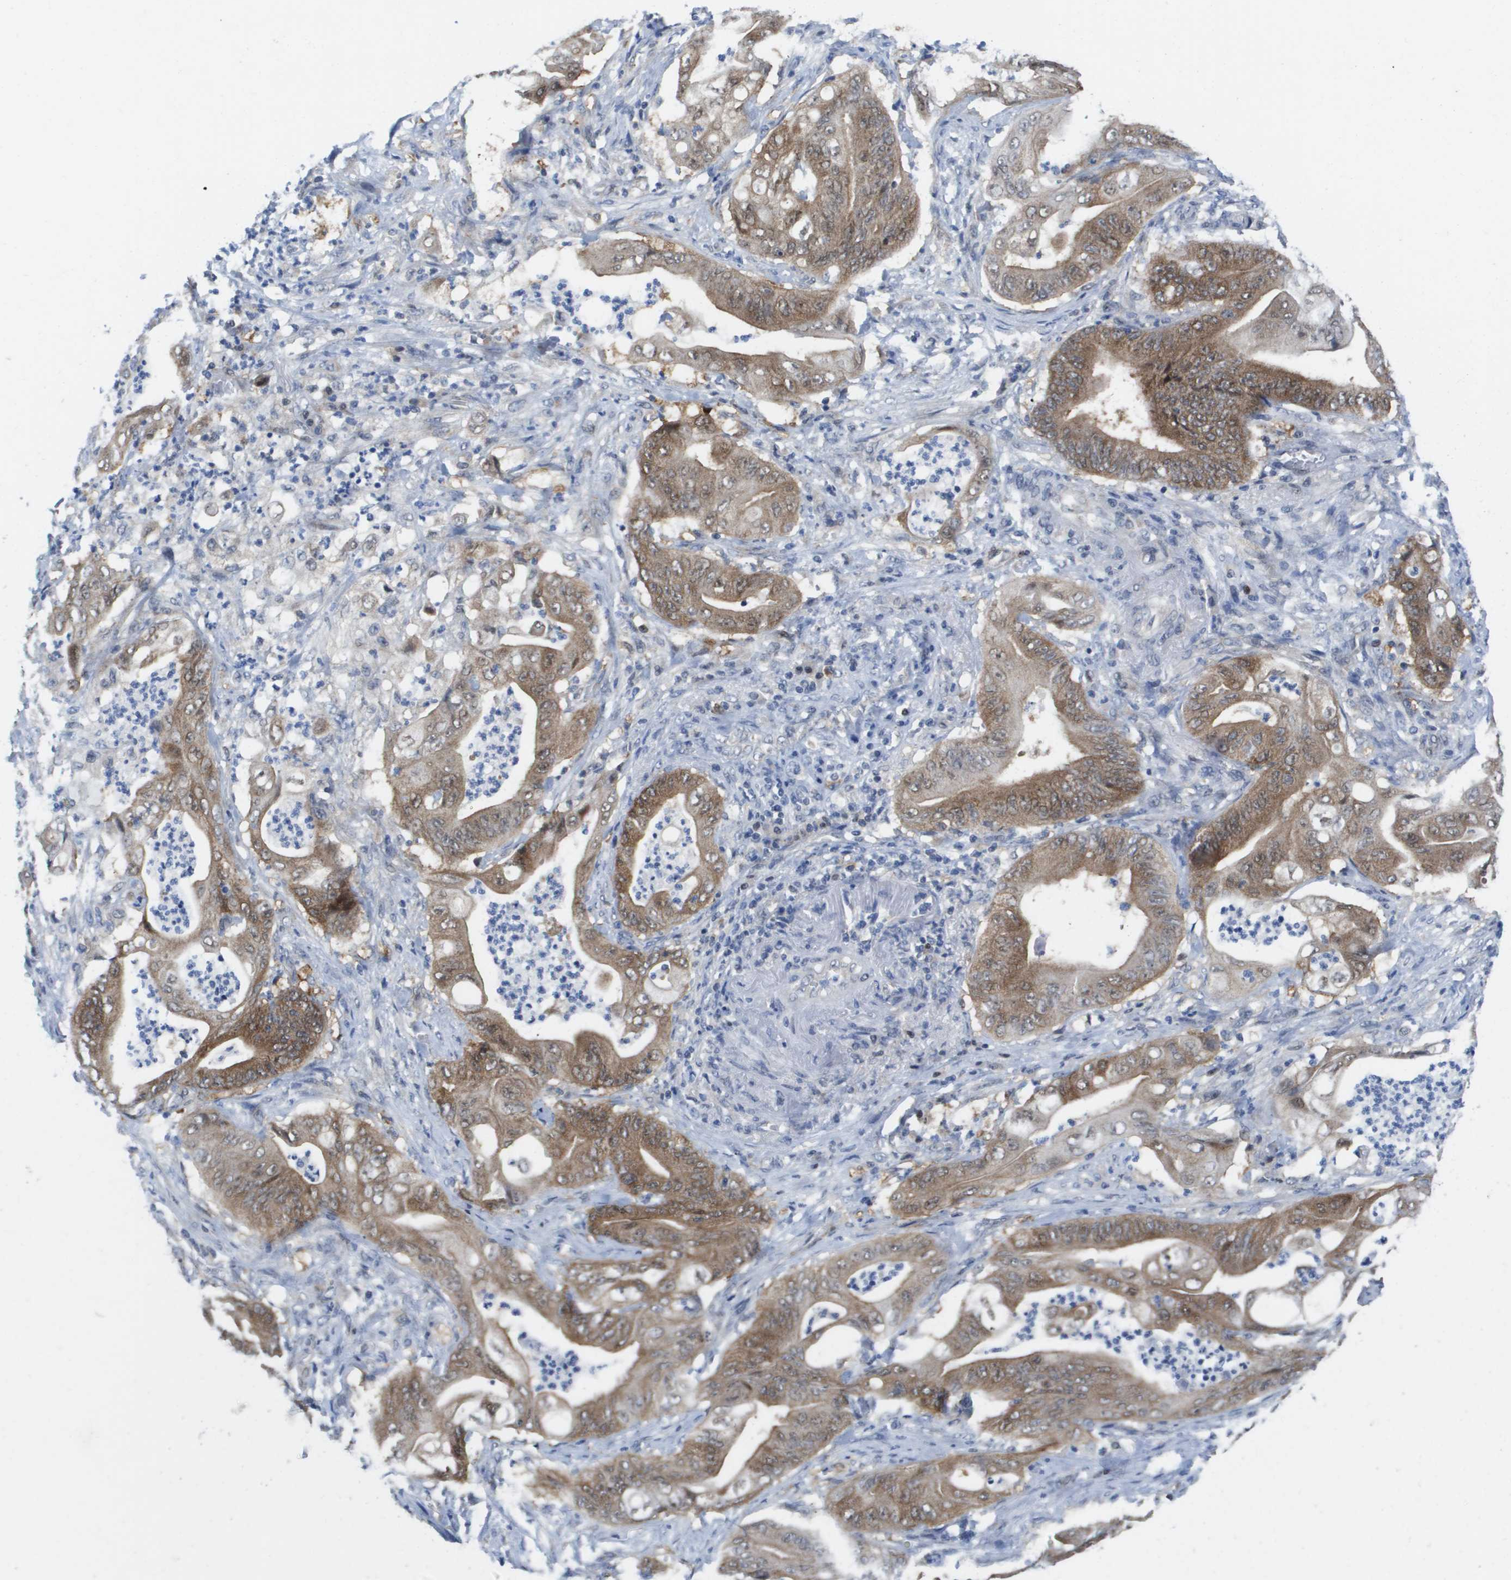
{"staining": {"intensity": "moderate", "quantity": ">75%", "location": "cytoplasmic/membranous"}, "tissue": "stomach cancer", "cell_type": "Tumor cells", "image_type": "cancer", "snomed": [{"axis": "morphology", "description": "Adenocarcinoma, NOS"}, {"axis": "topography", "description": "Stomach"}], "caption": "Tumor cells display moderate cytoplasmic/membranous staining in approximately >75% of cells in stomach adenocarcinoma.", "gene": "FKBP4", "patient": {"sex": "female", "age": 73}}